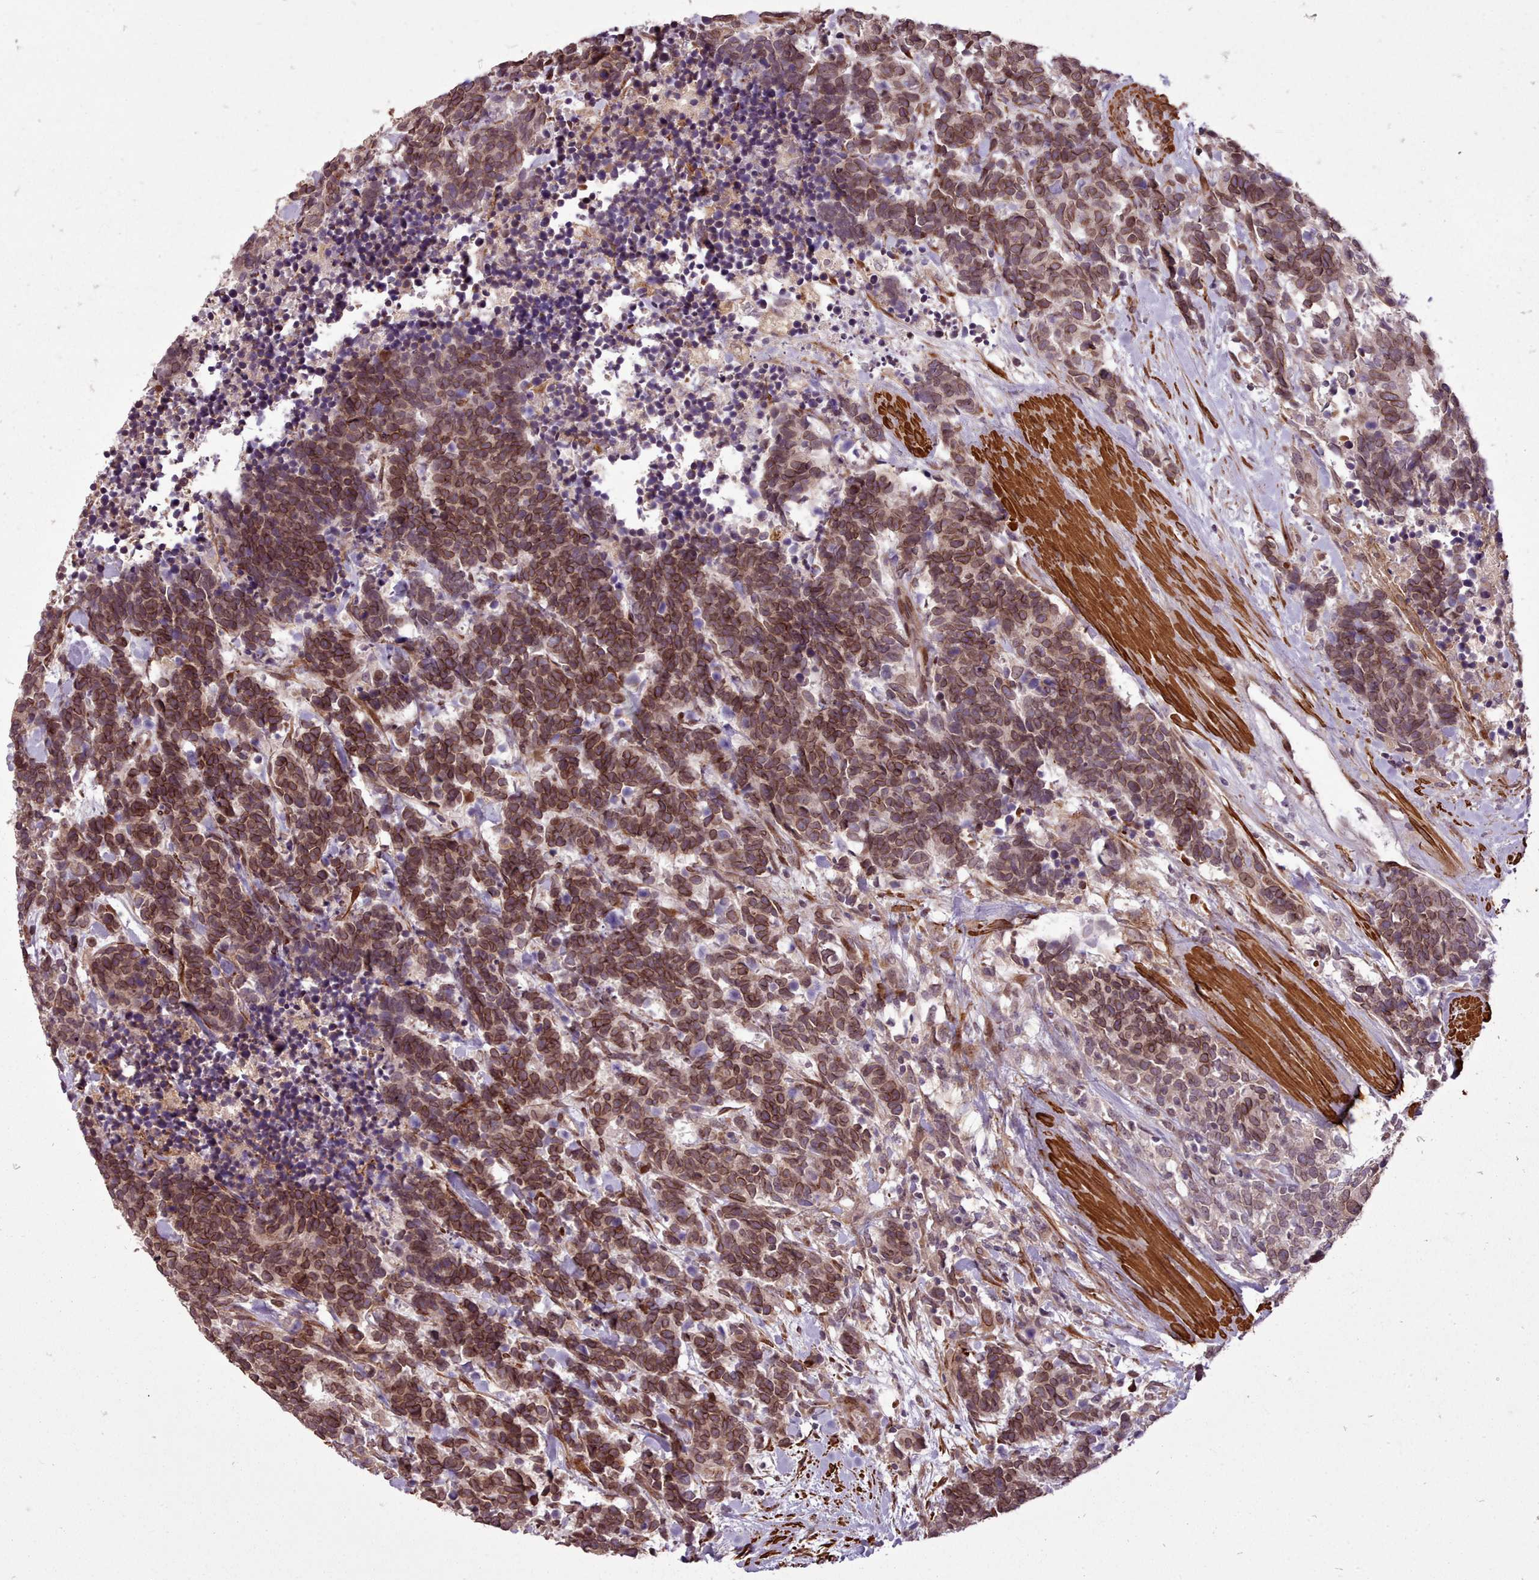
{"staining": {"intensity": "strong", "quantity": ">75%", "location": "cytoplasmic/membranous,nuclear"}, "tissue": "carcinoid", "cell_type": "Tumor cells", "image_type": "cancer", "snomed": [{"axis": "morphology", "description": "Carcinoma, NOS"}, {"axis": "morphology", "description": "Carcinoid, malignant, NOS"}, {"axis": "topography", "description": "Prostate"}], "caption": "The immunohistochemical stain highlights strong cytoplasmic/membranous and nuclear expression in tumor cells of carcinoid (malignant) tissue.", "gene": "CABP1", "patient": {"sex": "male", "age": 57}}